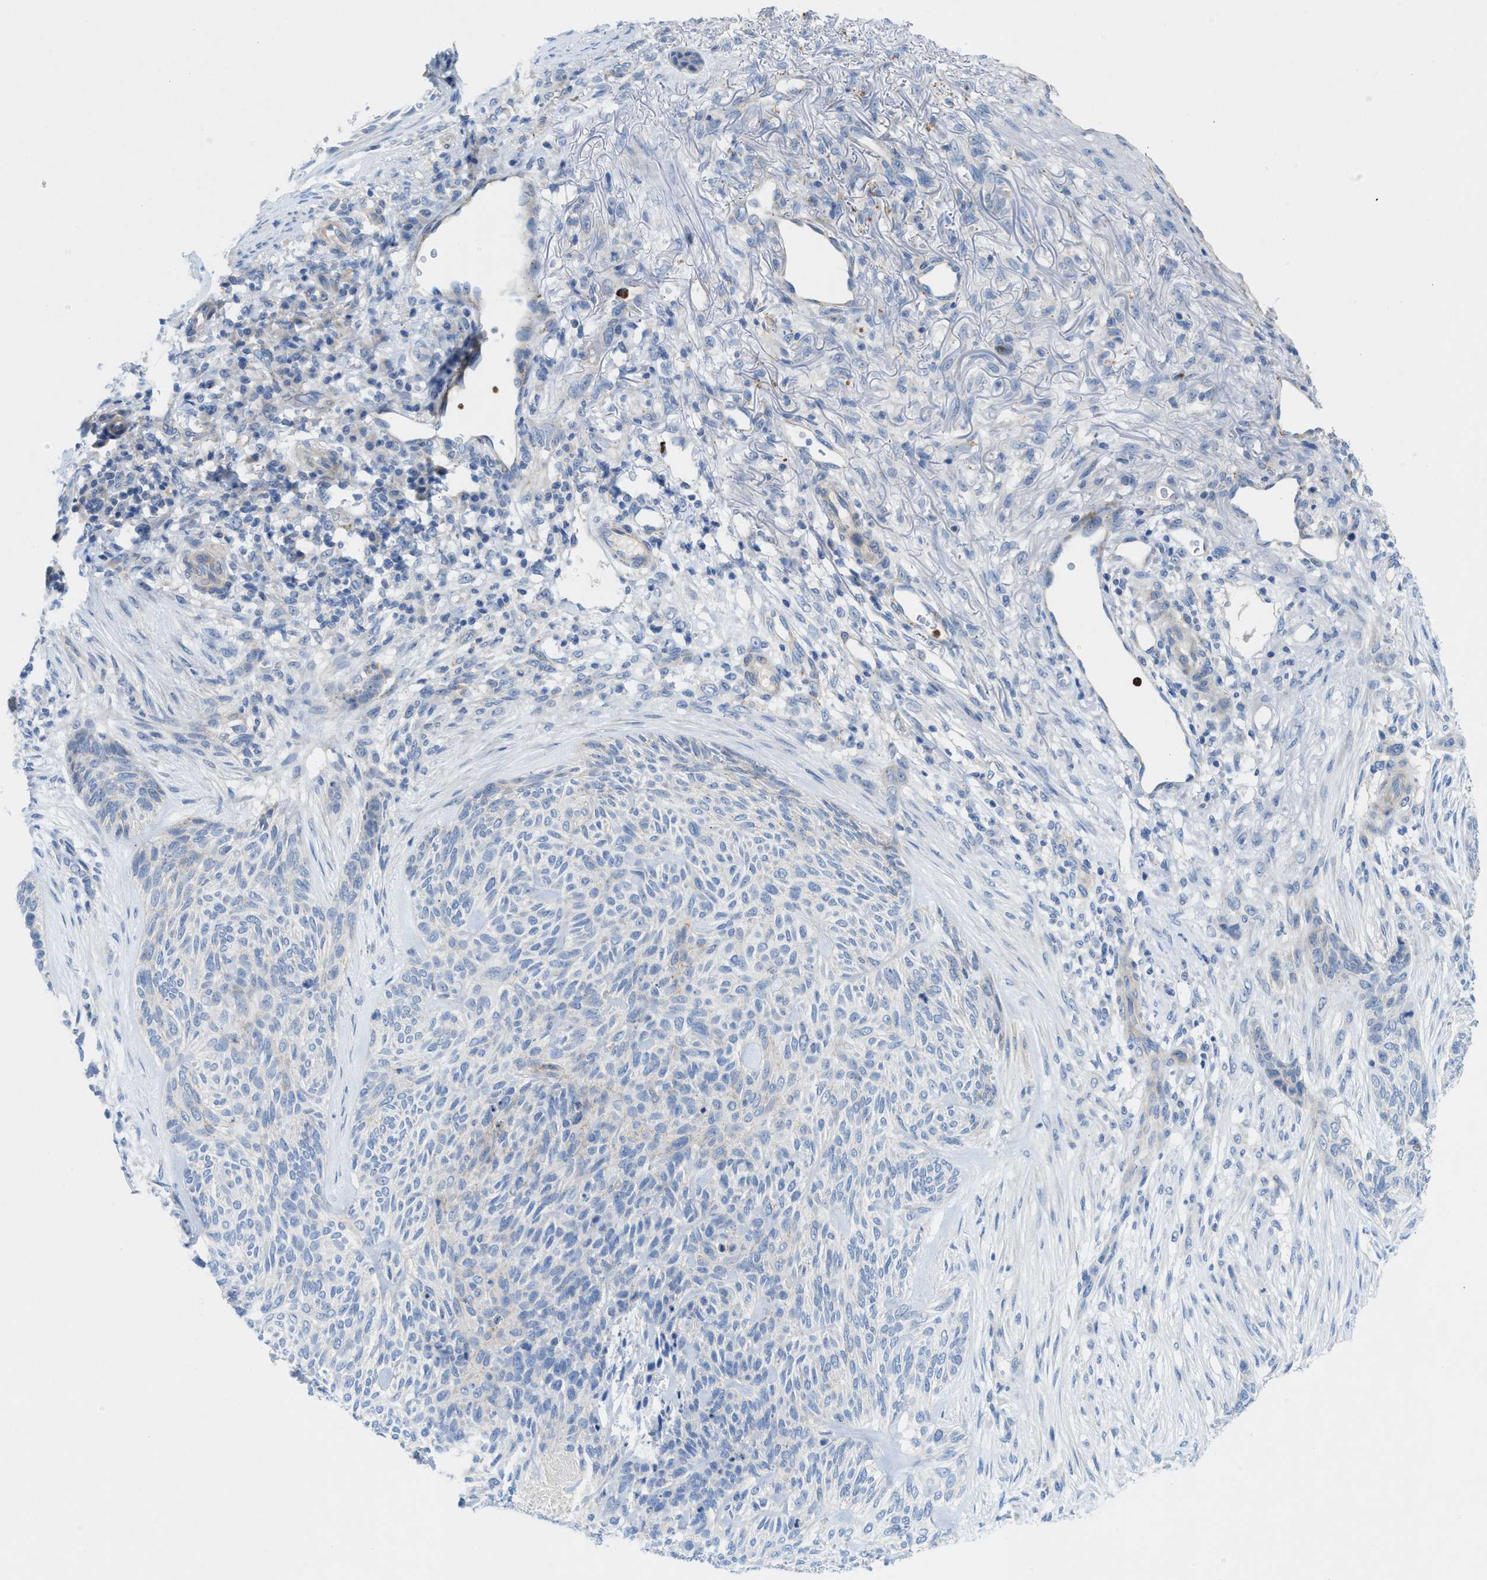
{"staining": {"intensity": "negative", "quantity": "none", "location": "none"}, "tissue": "skin cancer", "cell_type": "Tumor cells", "image_type": "cancer", "snomed": [{"axis": "morphology", "description": "Basal cell carcinoma"}, {"axis": "topography", "description": "Skin"}], "caption": "High magnification brightfield microscopy of skin cancer (basal cell carcinoma) stained with DAB (3,3'-diaminobenzidine) (brown) and counterstained with hematoxylin (blue): tumor cells show no significant expression.", "gene": "CMTM1", "patient": {"sex": "male", "age": 55}}